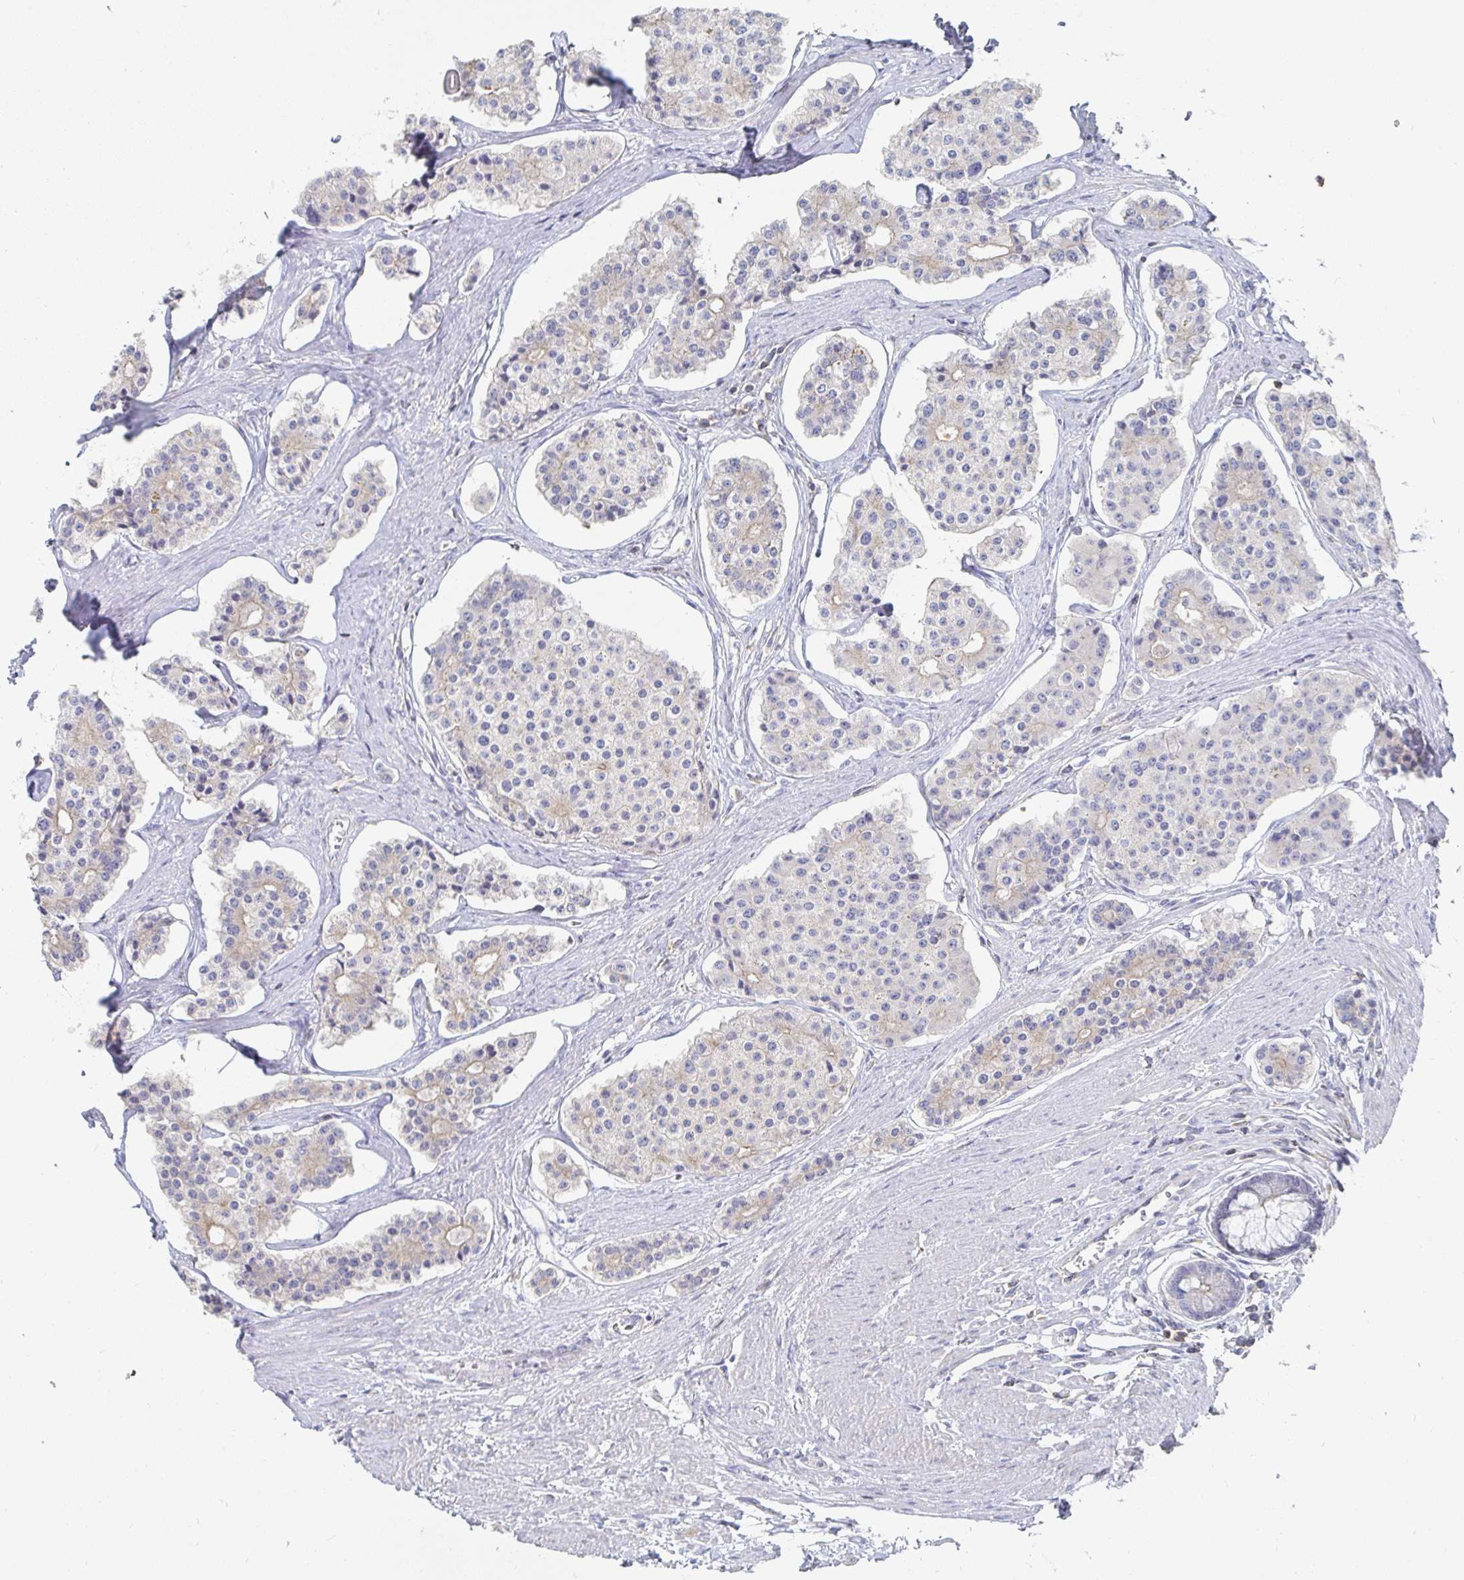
{"staining": {"intensity": "weak", "quantity": "<25%", "location": "cytoplasmic/membranous"}, "tissue": "carcinoid", "cell_type": "Tumor cells", "image_type": "cancer", "snomed": [{"axis": "morphology", "description": "Carcinoid, malignant, NOS"}, {"axis": "topography", "description": "Small intestine"}], "caption": "Micrograph shows no significant protein expression in tumor cells of malignant carcinoid. The staining was performed using DAB to visualize the protein expression in brown, while the nuclei were stained in blue with hematoxylin (Magnification: 20x).", "gene": "PIK3CD", "patient": {"sex": "female", "age": 65}}